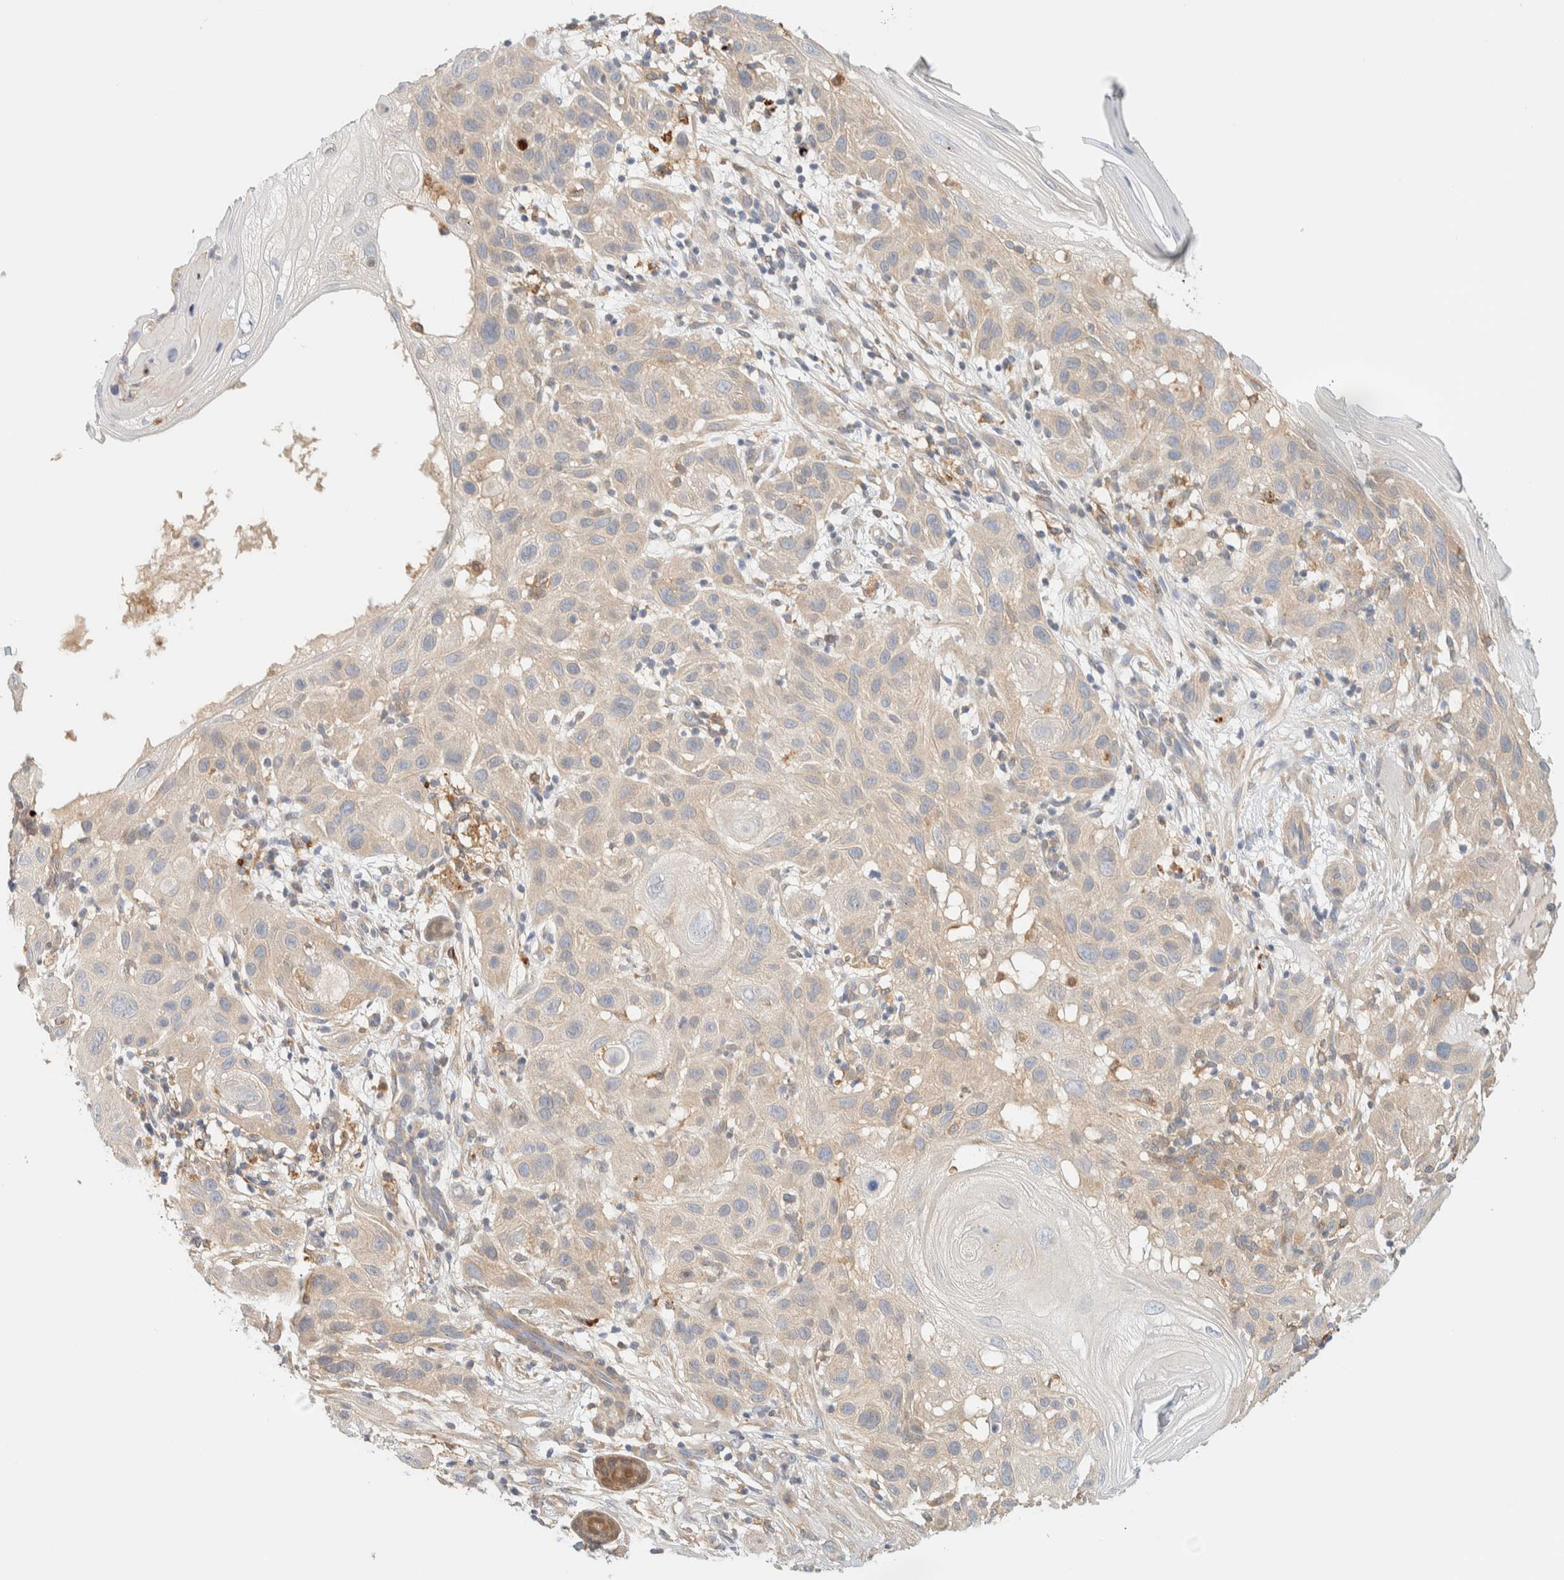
{"staining": {"intensity": "weak", "quantity": ">75%", "location": "cytoplasmic/membranous"}, "tissue": "skin cancer", "cell_type": "Tumor cells", "image_type": "cancer", "snomed": [{"axis": "morphology", "description": "Squamous cell carcinoma, NOS"}, {"axis": "topography", "description": "Skin"}], "caption": "A brown stain highlights weak cytoplasmic/membranous staining of a protein in human skin cancer (squamous cell carcinoma) tumor cells. (DAB (3,3'-diaminobenzidine) IHC with brightfield microscopy, high magnification).", "gene": "NT5C", "patient": {"sex": "female", "age": 96}}